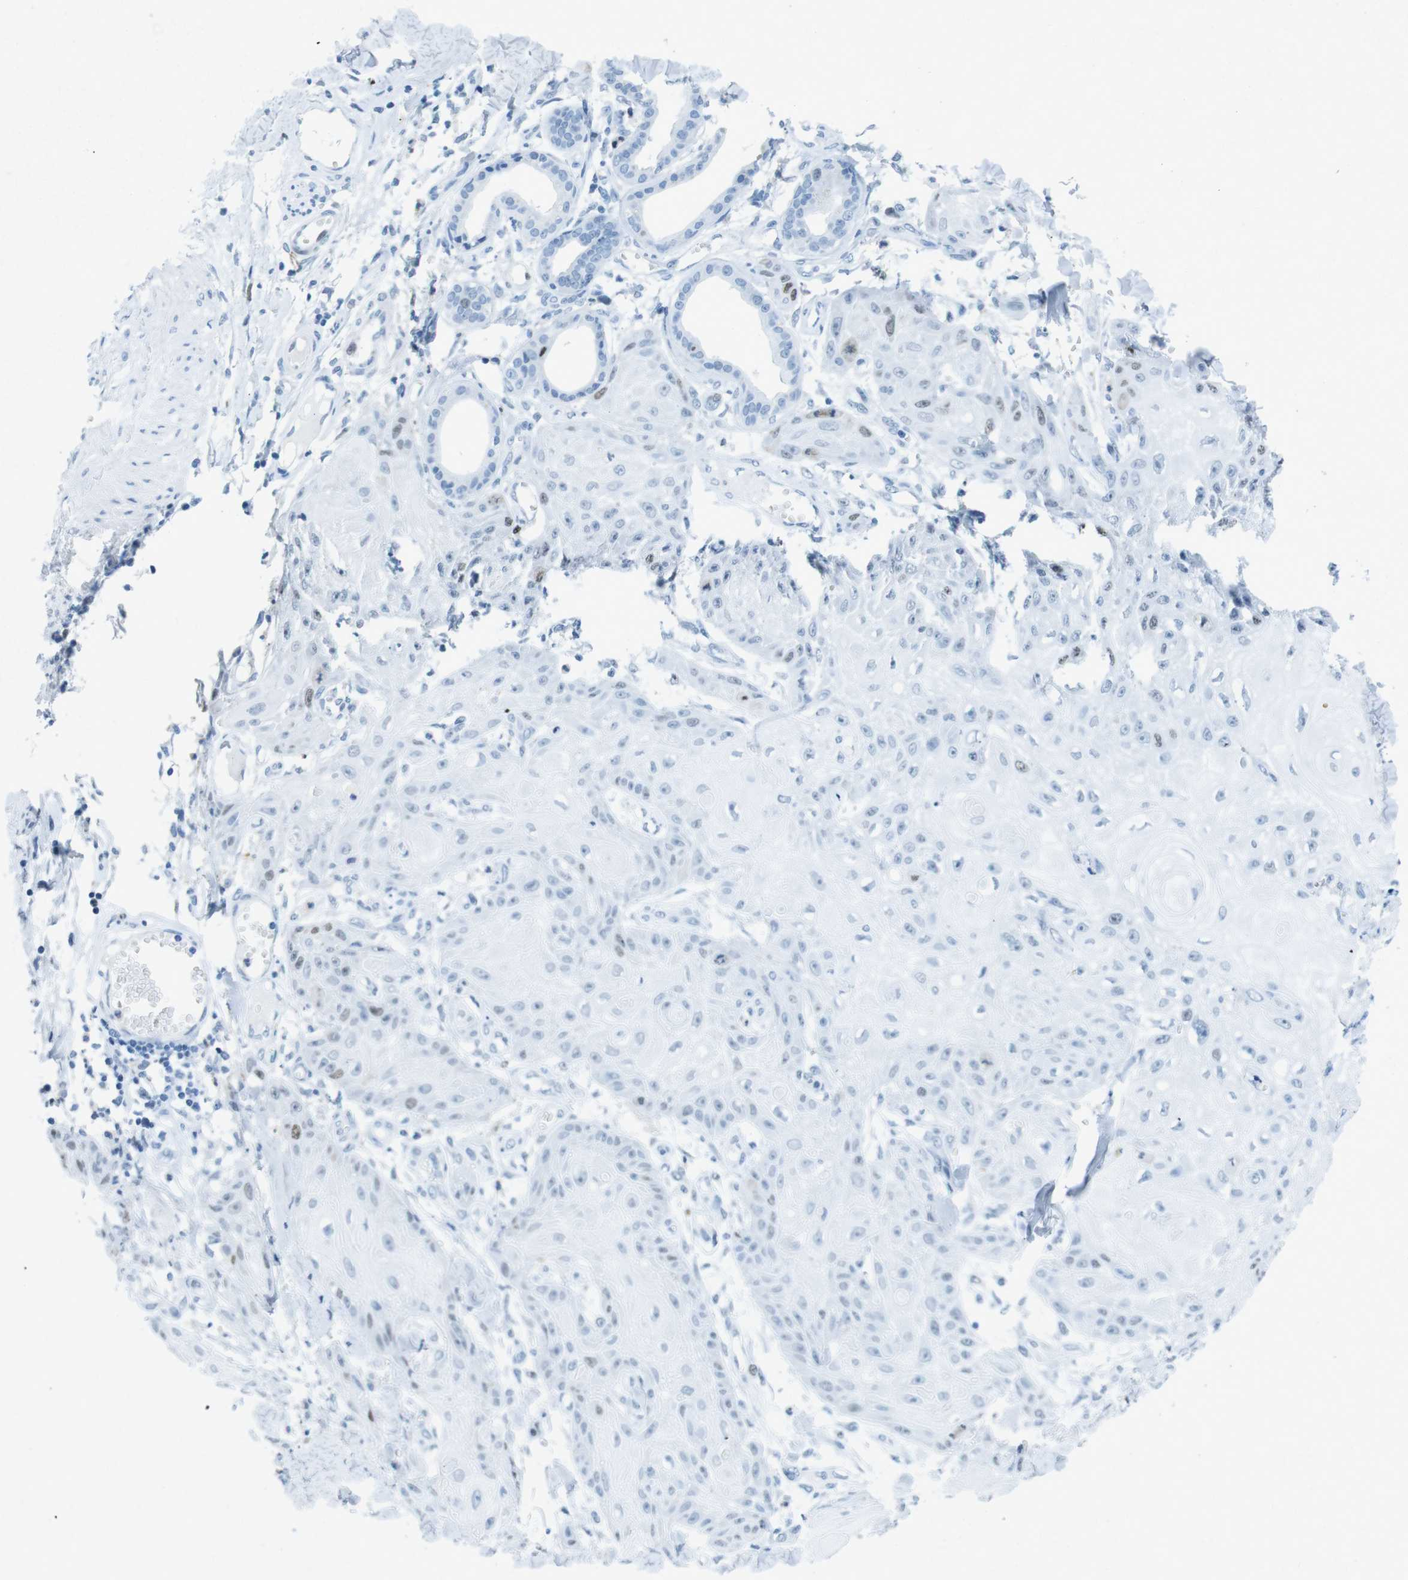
{"staining": {"intensity": "negative", "quantity": "none", "location": "none"}, "tissue": "skin cancer", "cell_type": "Tumor cells", "image_type": "cancer", "snomed": [{"axis": "morphology", "description": "Squamous cell carcinoma, NOS"}, {"axis": "topography", "description": "Skin"}], "caption": "A micrograph of skin cancer (squamous cell carcinoma) stained for a protein demonstrates no brown staining in tumor cells.", "gene": "CTAG1B", "patient": {"sex": "male", "age": 74}}